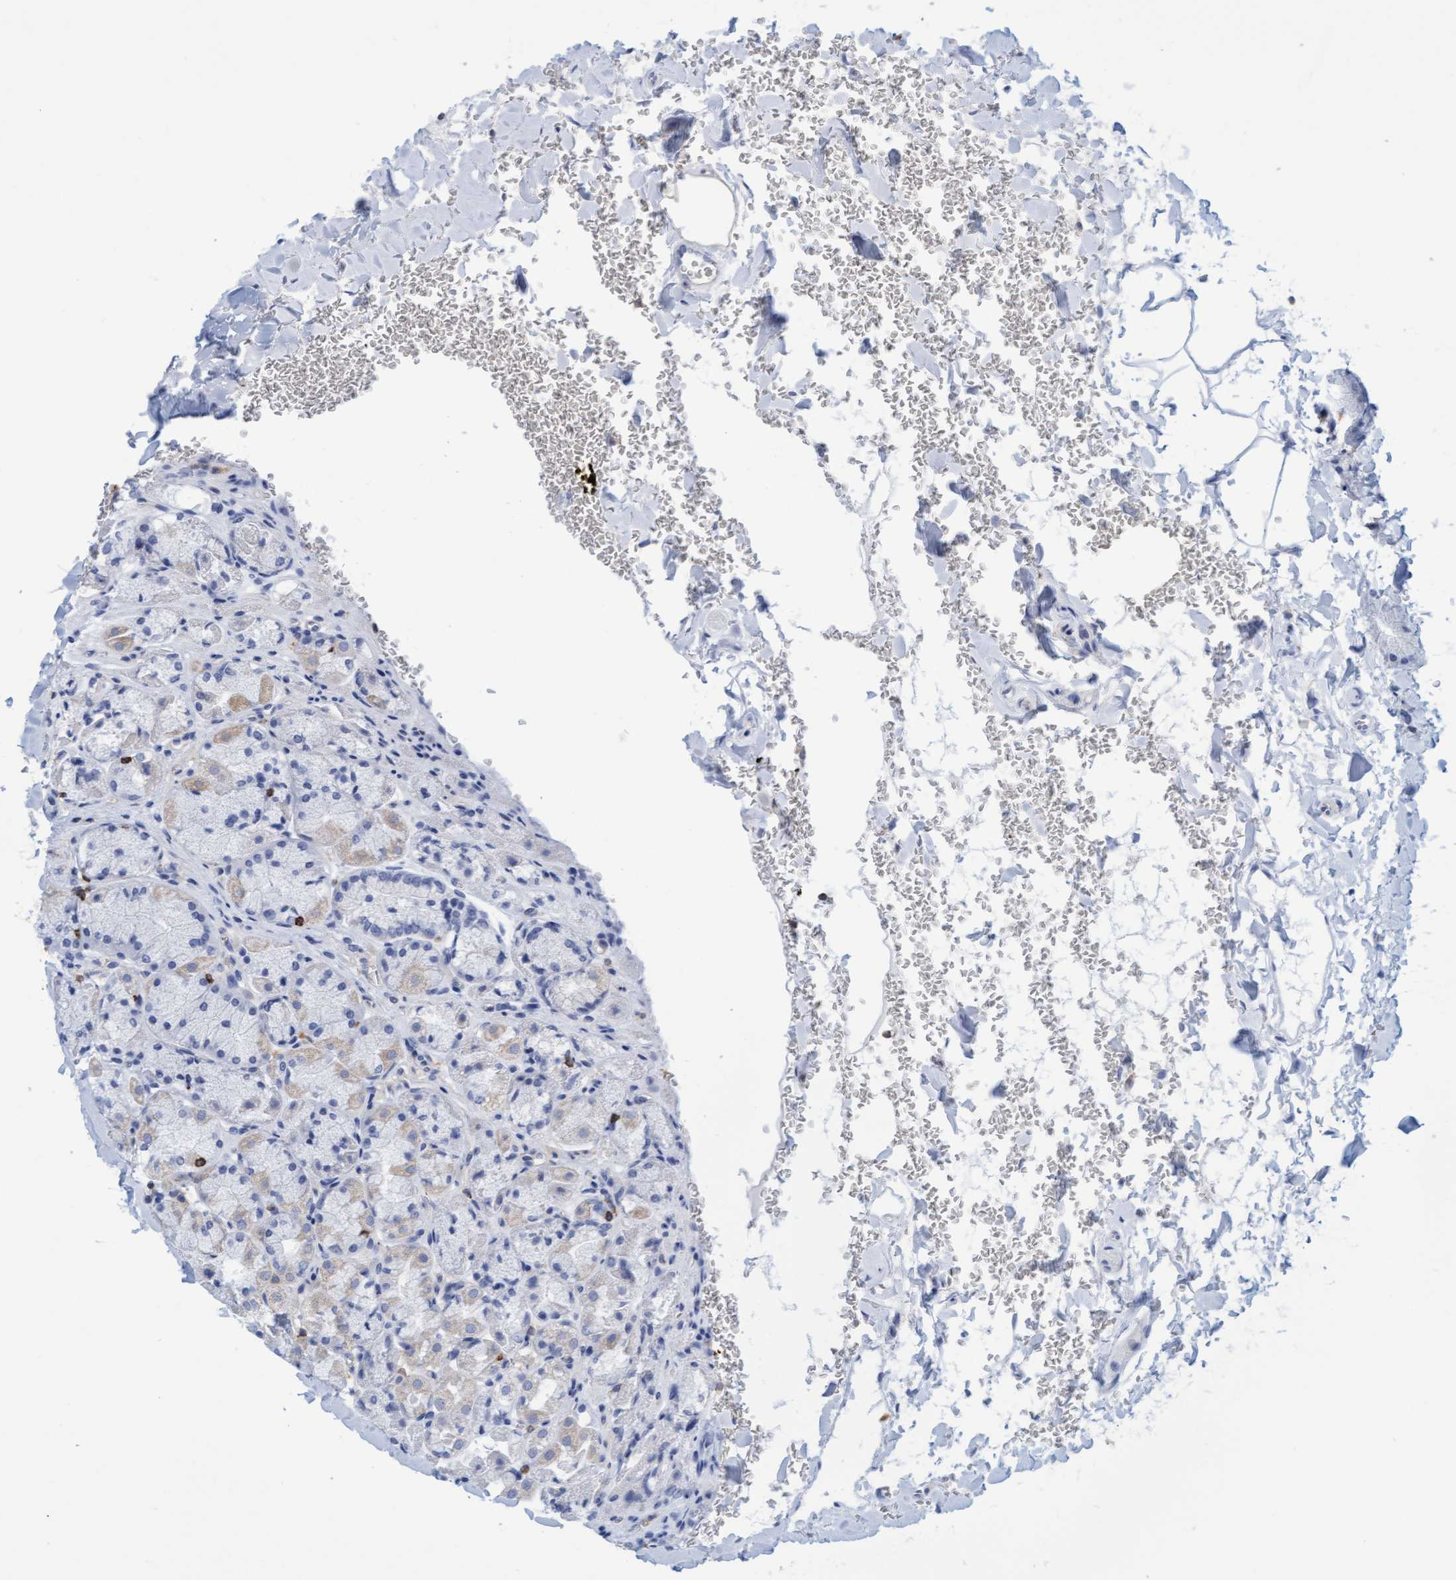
{"staining": {"intensity": "negative", "quantity": "none", "location": "none"}, "tissue": "stomach", "cell_type": "Glandular cells", "image_type": "normal", "snomed": [{"axis": "morphology", "description": "Normal tissue, NOS"}, {"axis": "topography", "description": "Stomach"}], "caption": "Glandular cells are negative for brown protein staining in unremarkable stomach. Nuclei are stained in blue.", "gene": "FNBP1", "patient": {"sex": "male", "age": 42}}